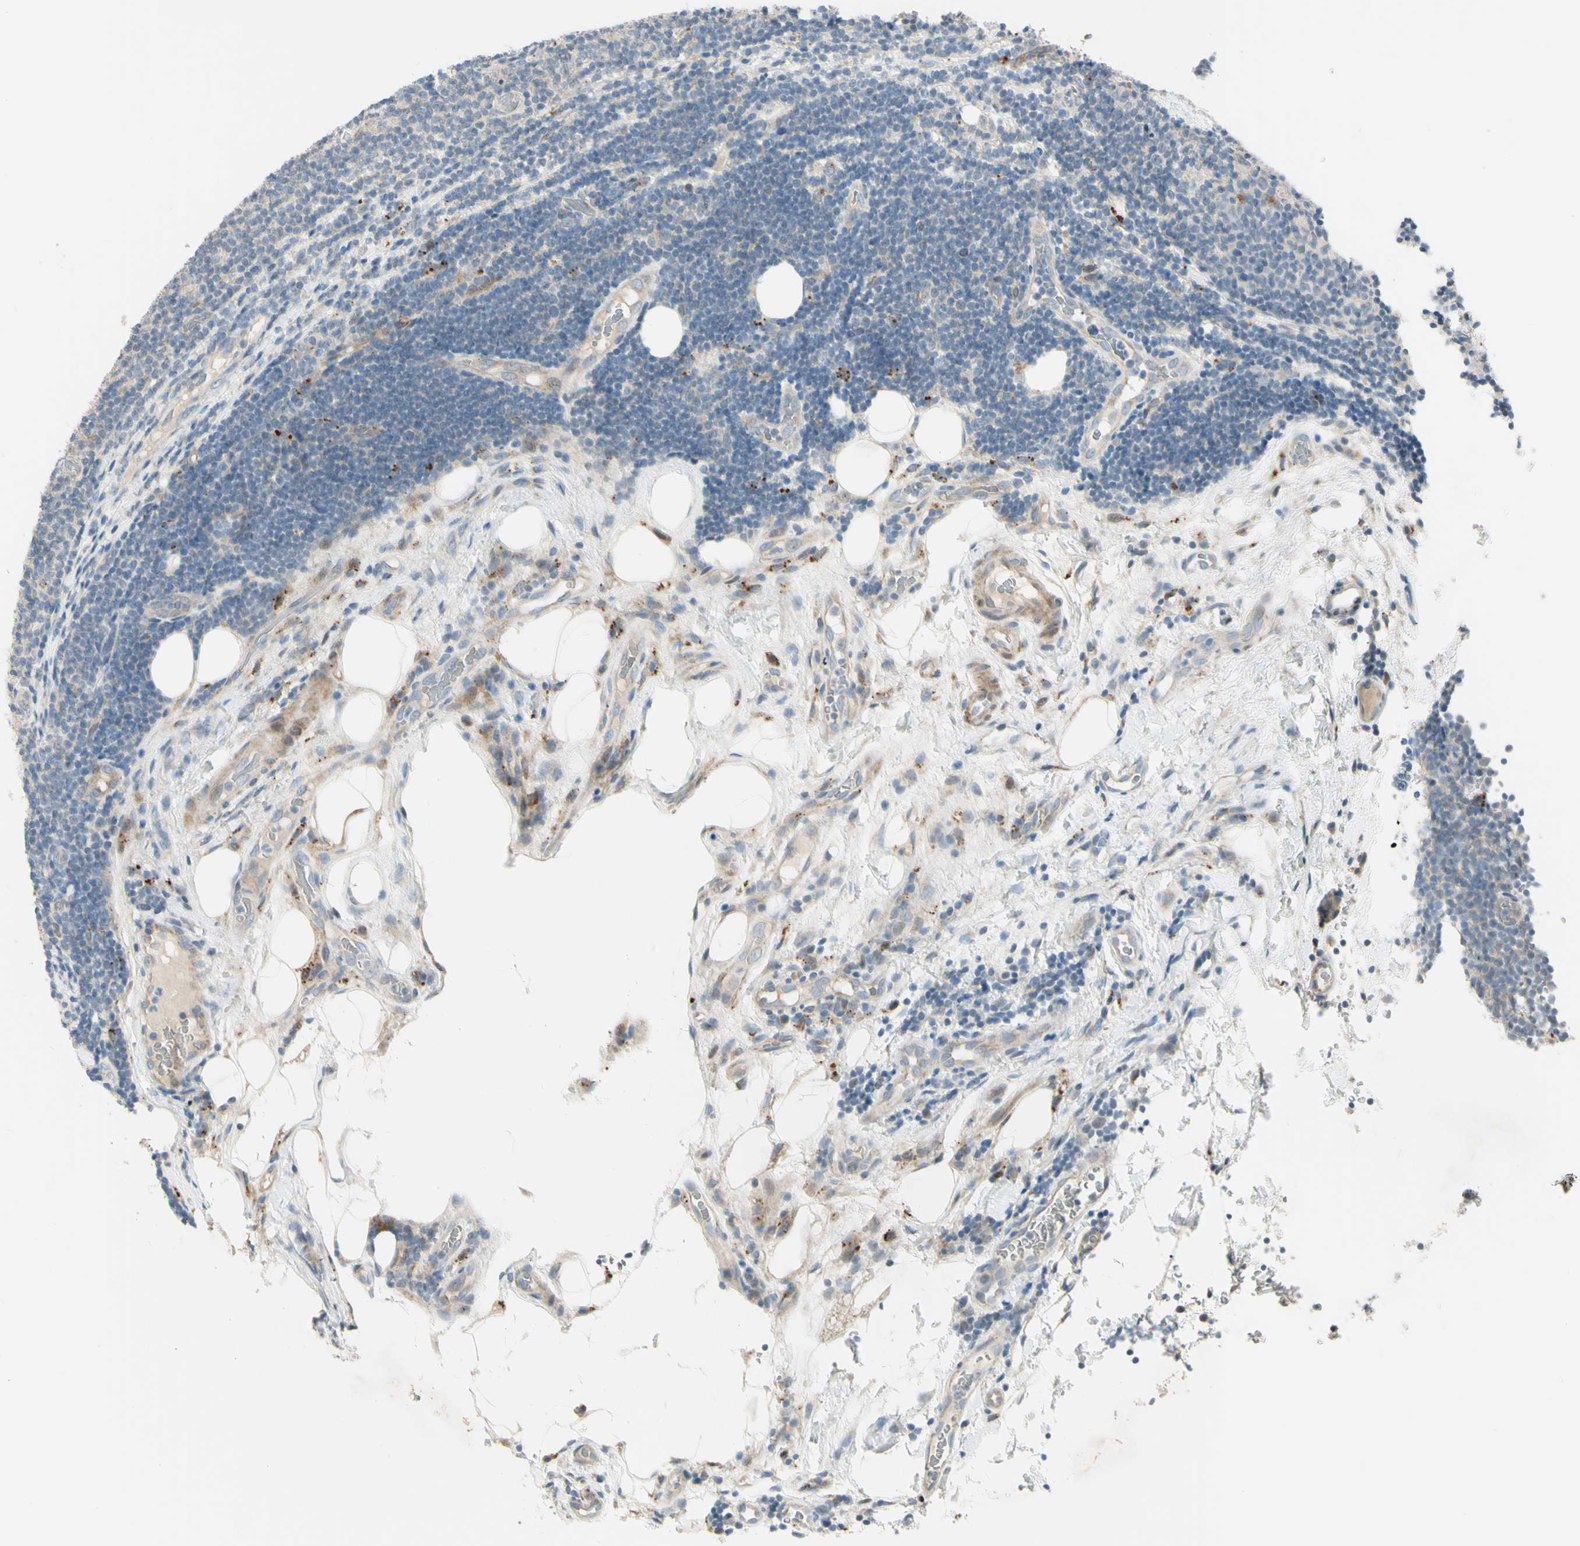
{"staining": {"intensity": "negative", "quantity": "none", "location": "none"}, "tissue": "lymphoma", "cell_type": "Tumor cells", "image_type": "cancer", "snomed": [{"axis": "morphology", "description": "Malignant lymphoma, non-Hodgkin's type, Low grade"}, {"axis": "topography", "description": "Lymph node"}], "caption": "Lymphoma was stained to show a protein in brown. There is no significant expression in tumor cells.", "gene": "NDFIP1", "patient": {"sex": "male", "age": 83}}